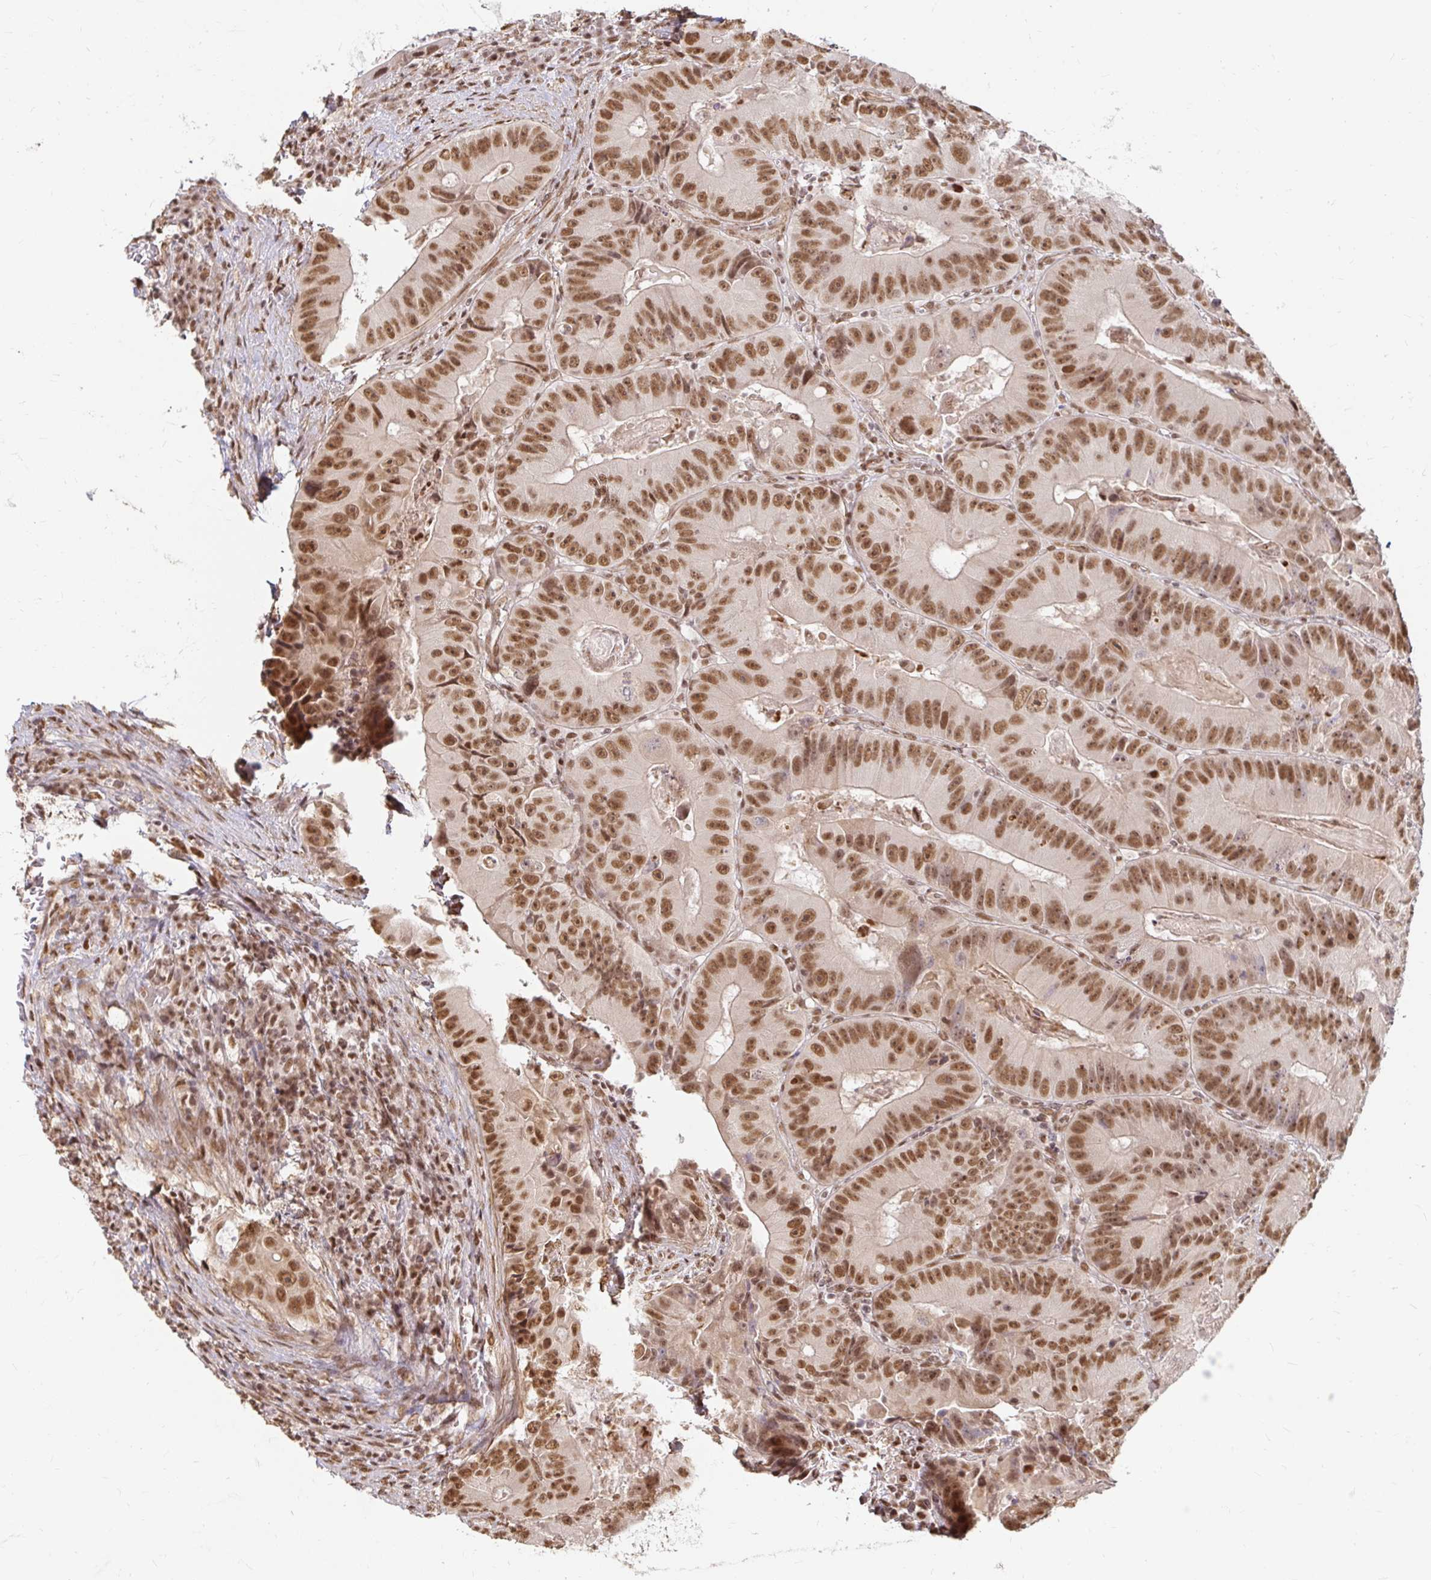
{"staining": {"intensity": "moderate", "quantity": ">75%", "location": "nuclear"}, "tissue": "colorectal cancer", "cell_type": "Tumor cells", "image_type": "cancer", "snomed": [{"axis": "morphology", "description": "Adenocarcinoma, NOS"}, {"axis": "topography", "description": "Colon"}], "caption": "Brown immunohistochemical staining in human adenocarcinoma (colorectal) reveals moderate nuclear staining in about >75% of tumor cells. Using DAB (brown) and hematoxylin (blue) stains, captured at high magnification using brightfield microscopy.", "gene": "HNRNPU", "patient": {"sex": "female", "age": 86}}